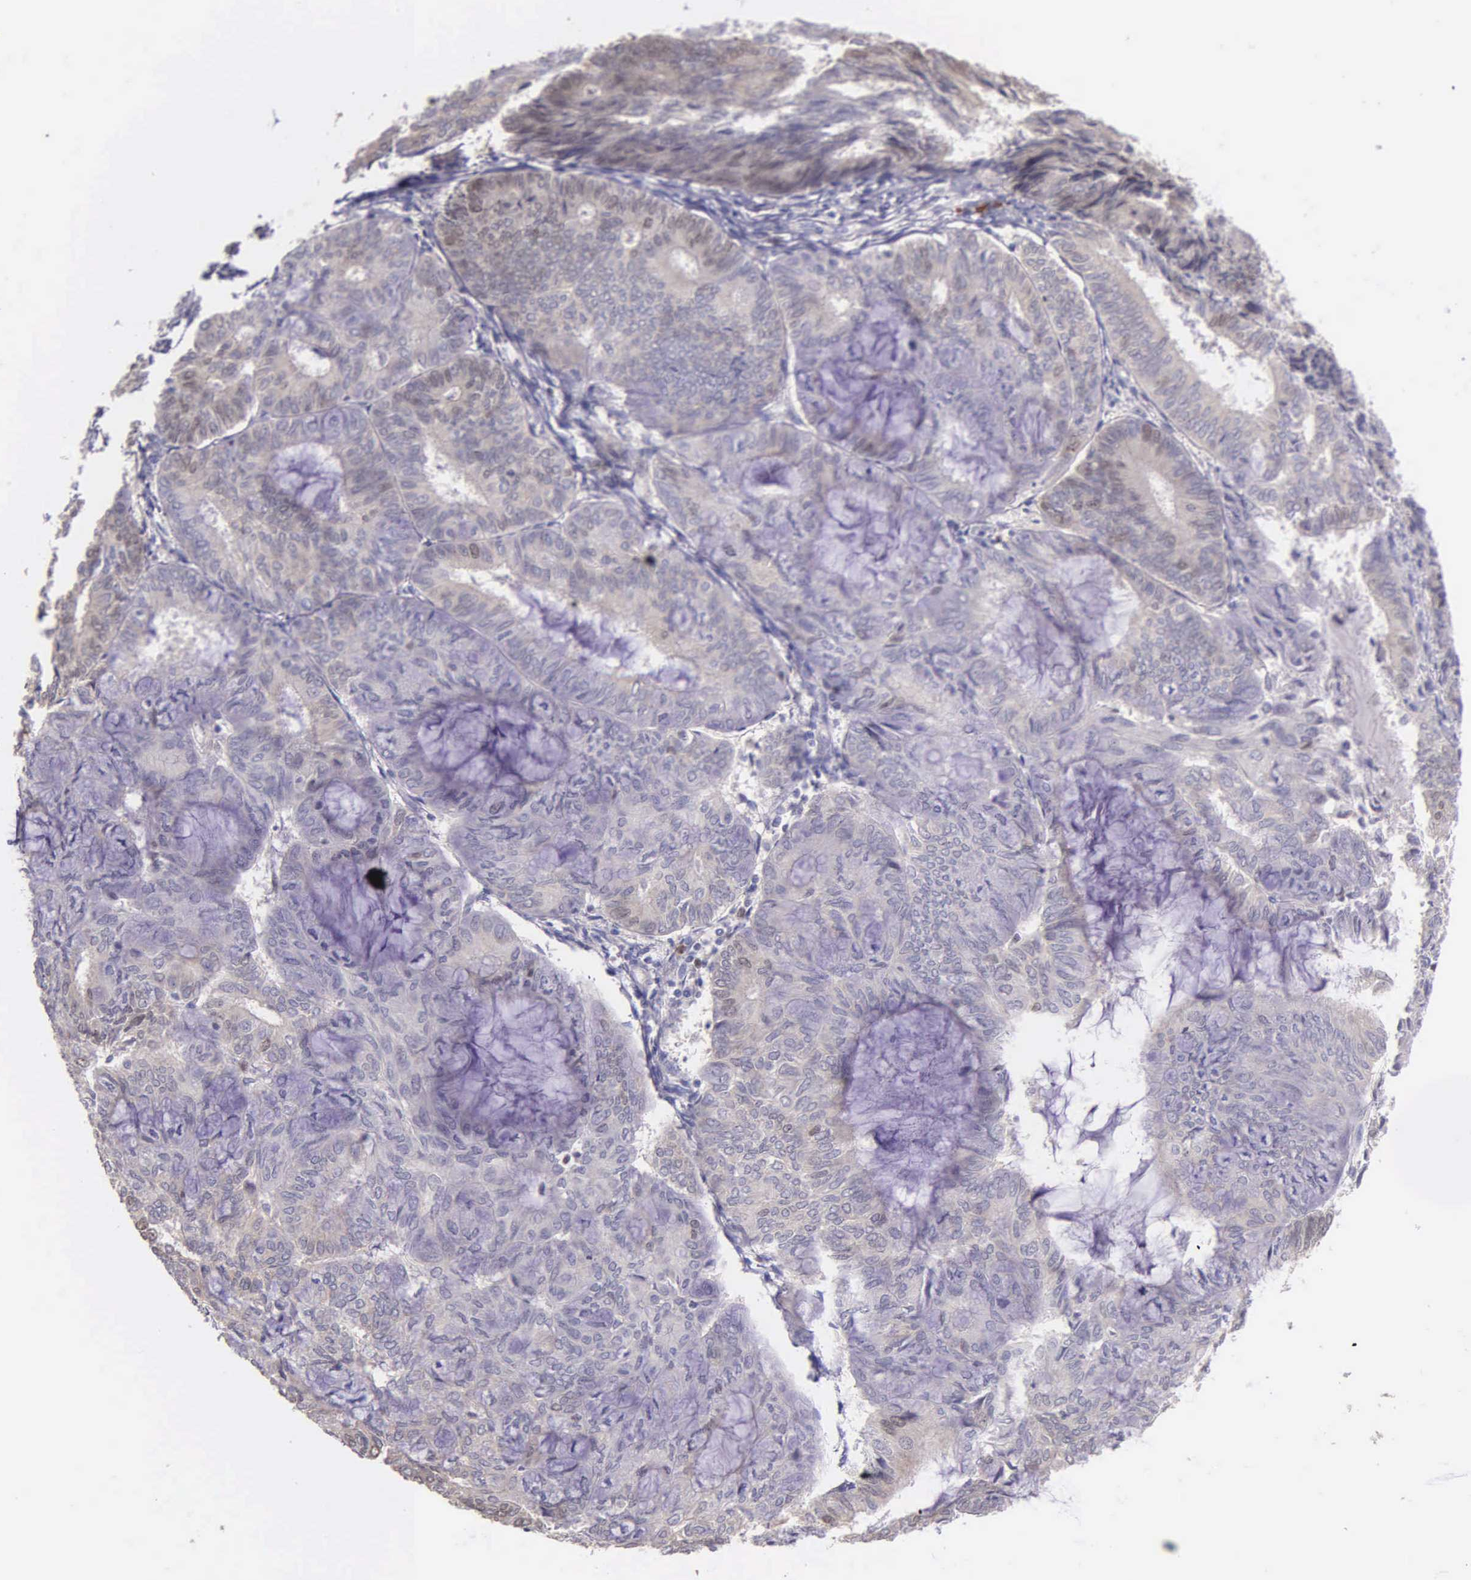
{"staining": {"intensity": "negative", "quantity": "none", "location": "none"}, "tissue": "endometrial cancer", "cell_type": "Tumor cells", "image_type": "cancer", "snomed": [{"axis": "morphology", "description": "Adenocarcinoma, NOS"}, {"axis": "topography", "description": "Endometrium"}], "caption": "The histopathology image reveals no staining of tumor cells in endometrial cancer. (DAB (3,3'-diaminobenzidine) IHC, high magnification).", "gene": "MCM5", "patient": {"sex": "female", "age": 59}}